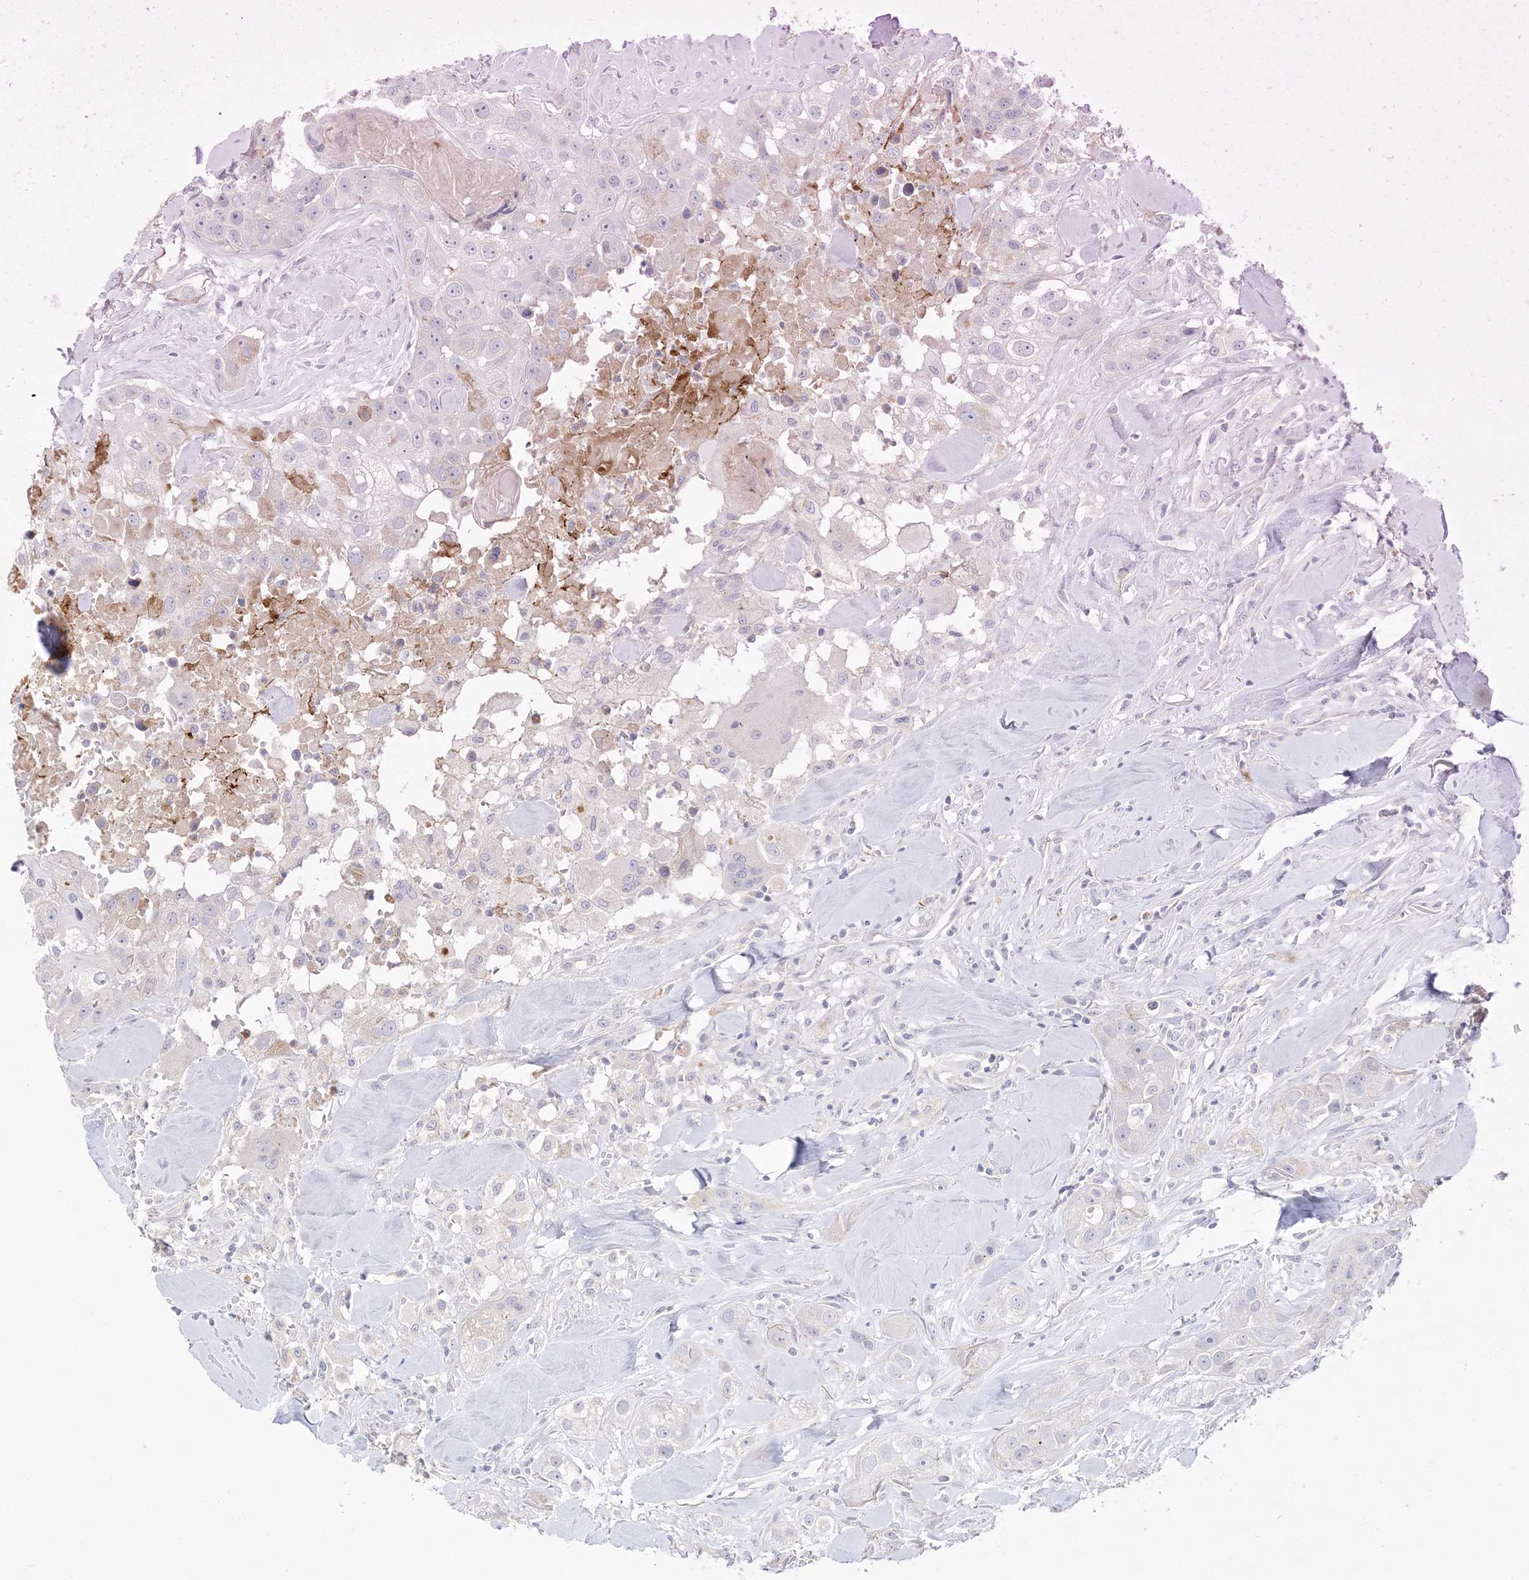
{"staining": {"intensity": "weak", "quantity": "<25%", "location": "cytoplasmic/membranous"}, "tissue": "head and neck cancer", "cell_type": "Tumor cells", "image_type": "cancer", "snomed": [{"axis": "morphology", "description": "Normal tissue, NOS"}, {"axis": "morphology", "description": "Squamous cell carcinoma, NOS"}, {"axis": "topography", "description": "Skeletal muscle"}, {"axis": "topography", "description": "Head-Neck"}], "caption": "The micrograph demonstrates no staining of tumor cells in squamous cell carcinoma (head and neck).", "gene": "TRANK1", "patient": {"sex": "male", "age": 51}}